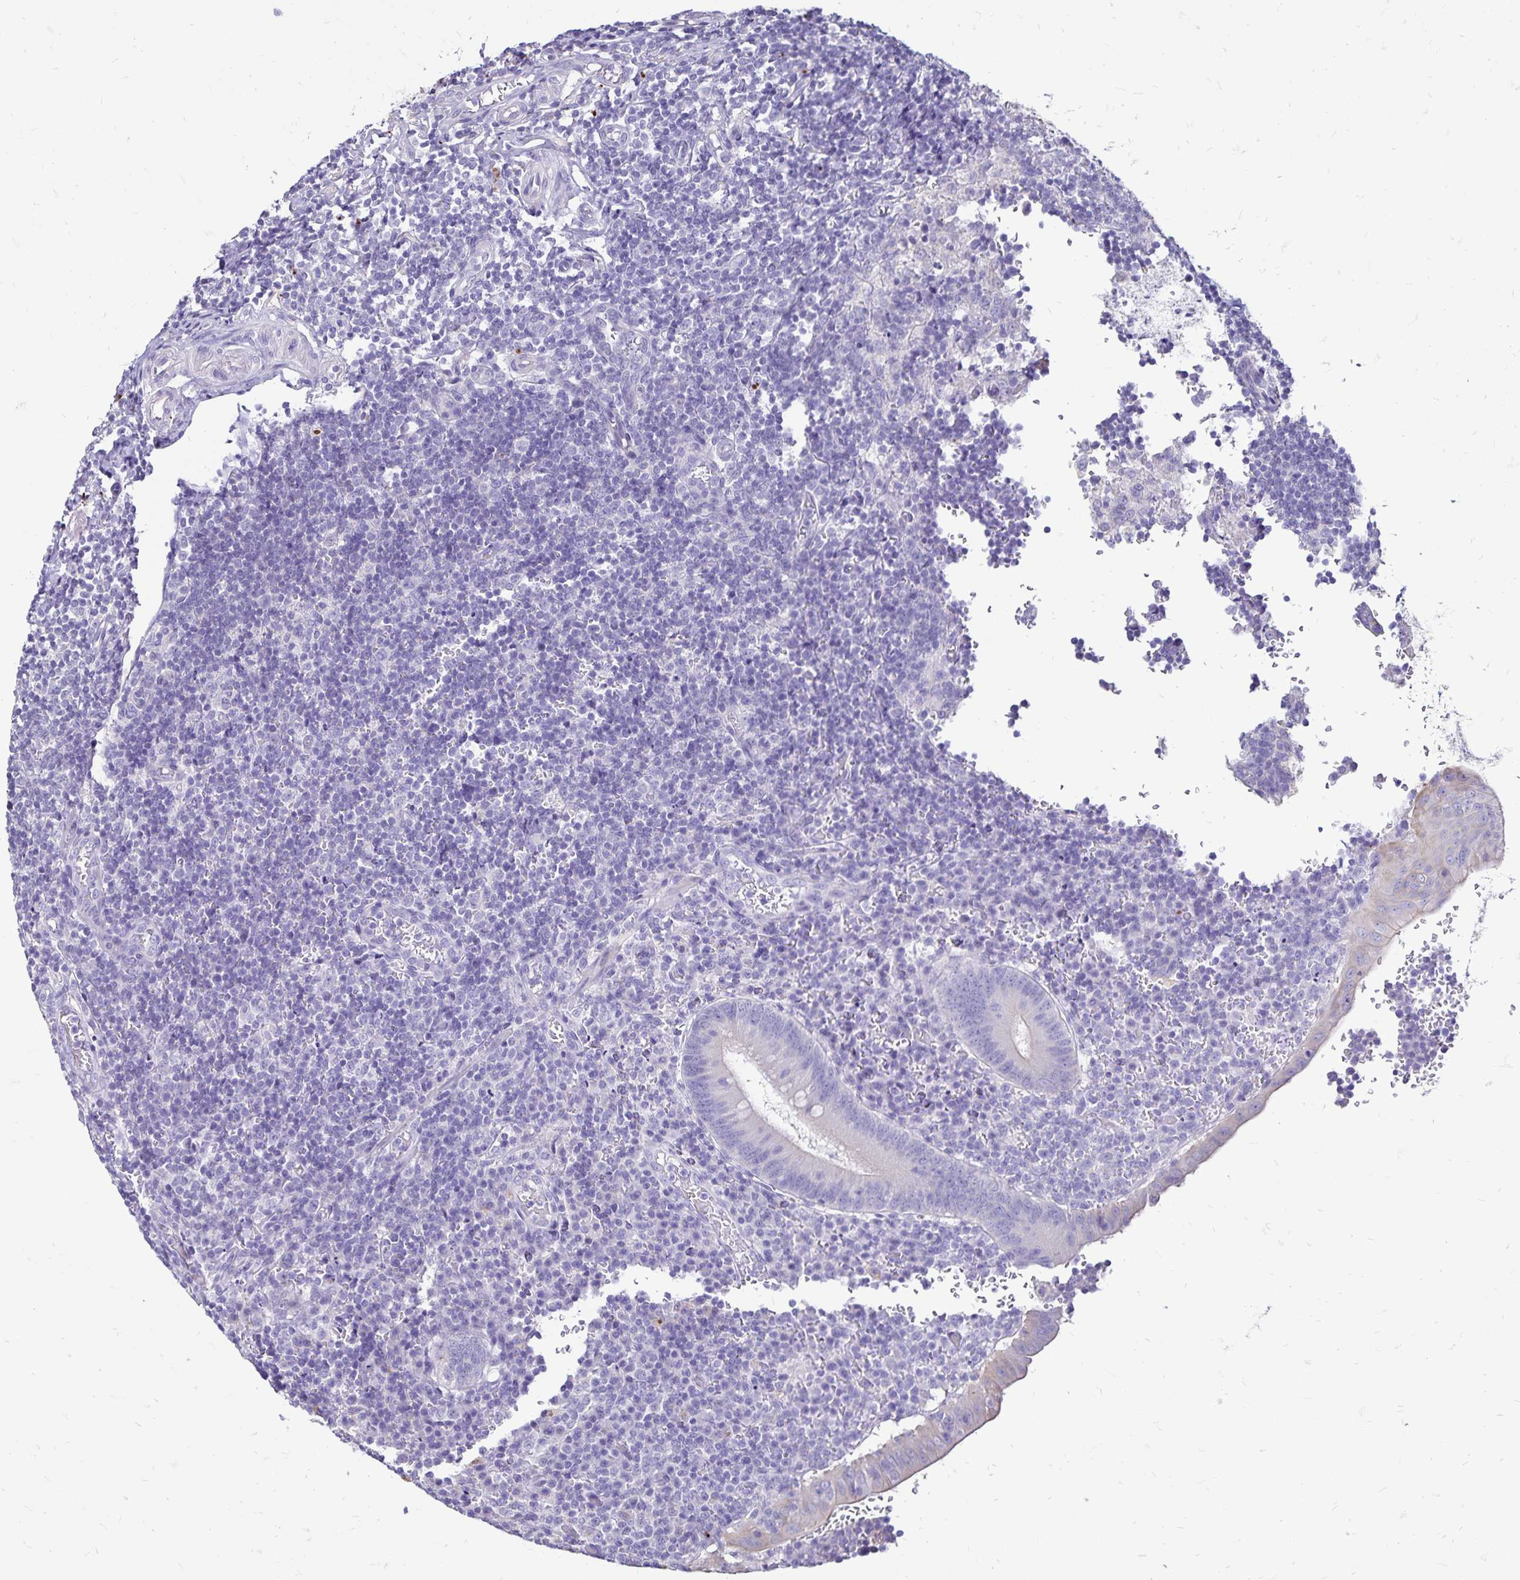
{"staining": {"intensity": "negative", "quantity": "none", "location": "none"}, "tissue": "appendix", "cell_type": "Glandular cells", "image_type": "normal", "snomed": [{"axis": "morphology", "description": "Normal tissue, NOS"}, {"axis": "topography", "description": "Appendix"}], "caption": "Immunohistochemical staining of benign appendix displays no significant expression in glandular cells. (Stains: DAB immunohistochemistry with hematoxylin counter stain, Microscopy: brightfield microscopy at high magnification).", "gene": "EVPL", "patient": {"sex": "male", "age": 18}}